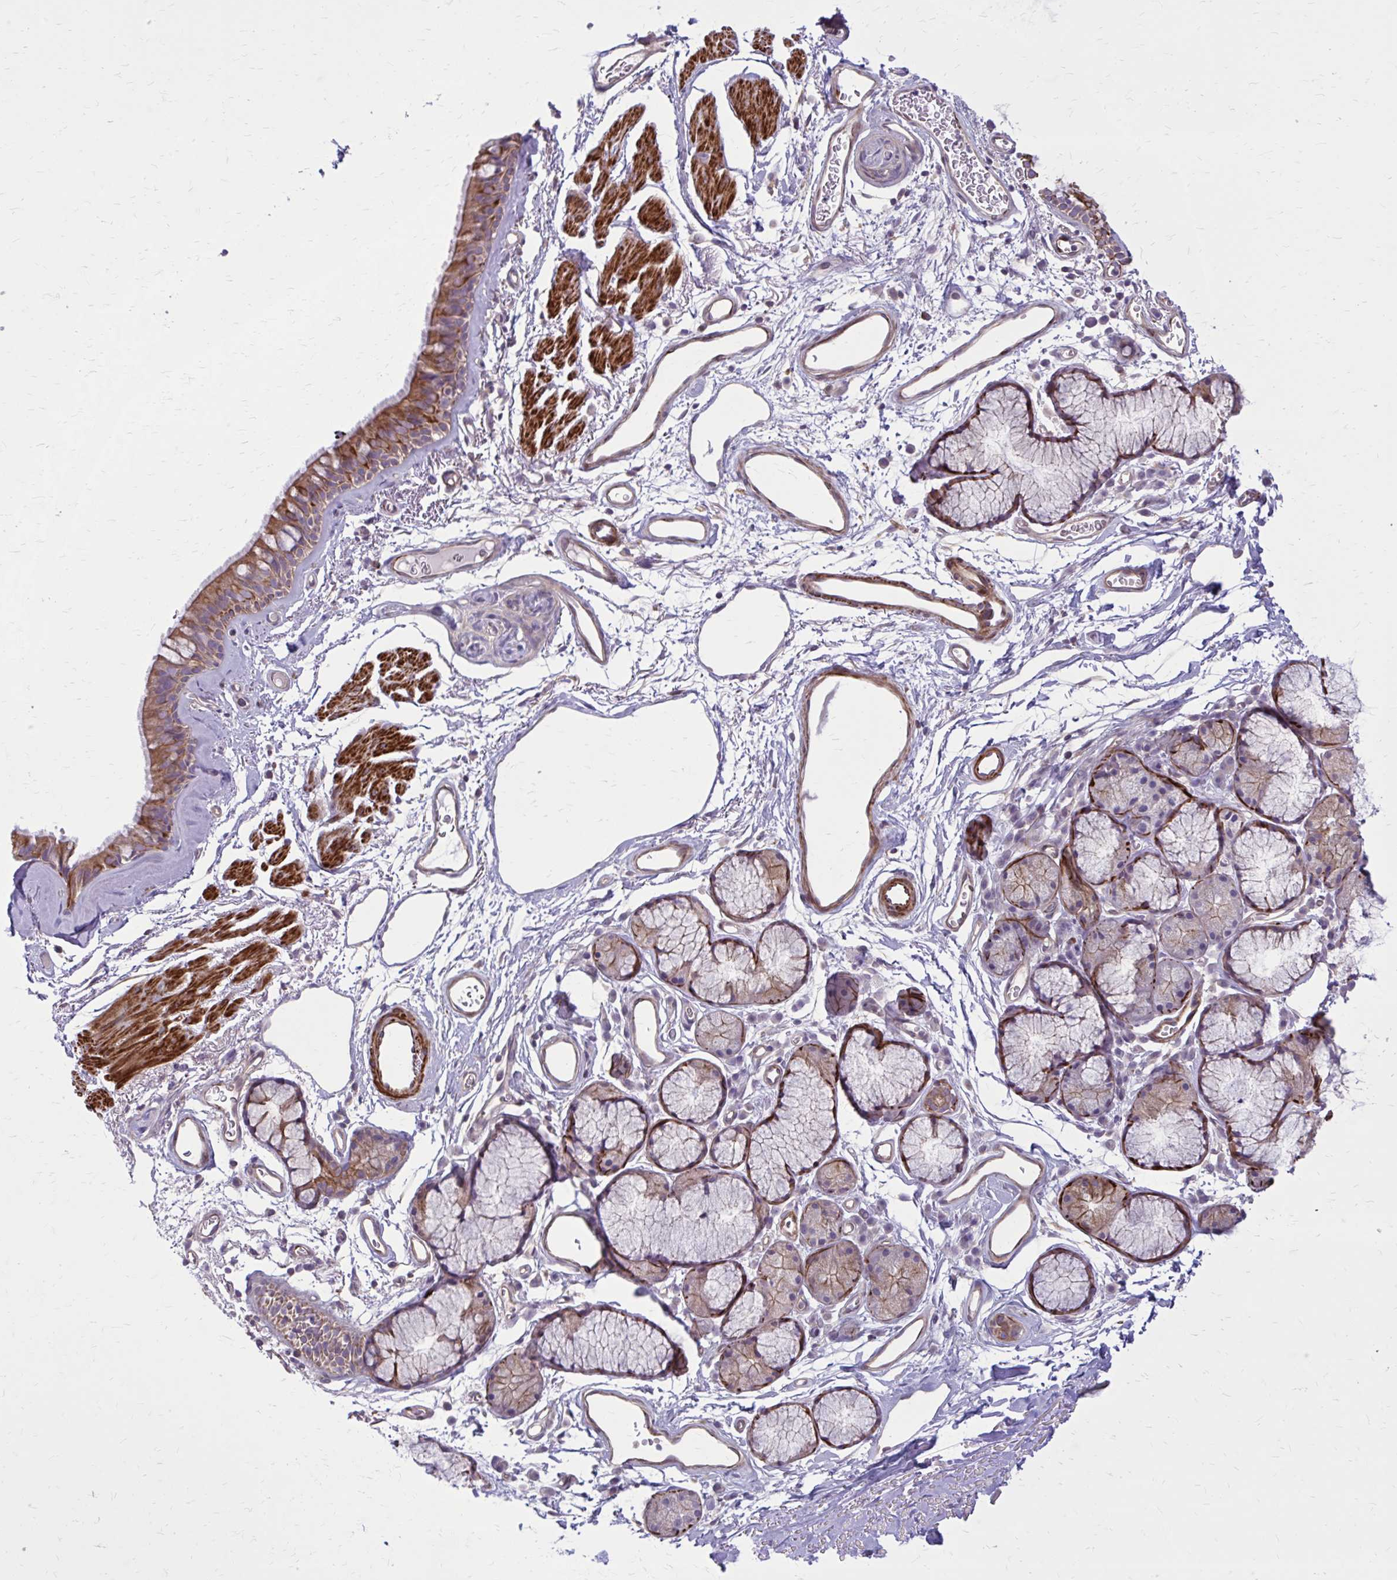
{"staining": {"intensity": "moderate", "quantity": ">75%", "location": "cytoplasmic/membranous"}, "tissue": "bronchus", "cell_type": "Respiratory epithelial cells", "image_type": "normal", "snomed": [{"axis": "morphology", "description": "Normal tissue, NOS"}, {"axis": "topography", "description": "Cartilage tissue"}, {"axis": "topography", "description": "Bronchus"}], "caption": "Protein expression analysis of benign human bronchus reveals moderate cytoplasmic/membranous positivity in about >75% of respiratory epithelial cells.", "gene": "FAP", "patient": {"sex": "female", "age": 79}}